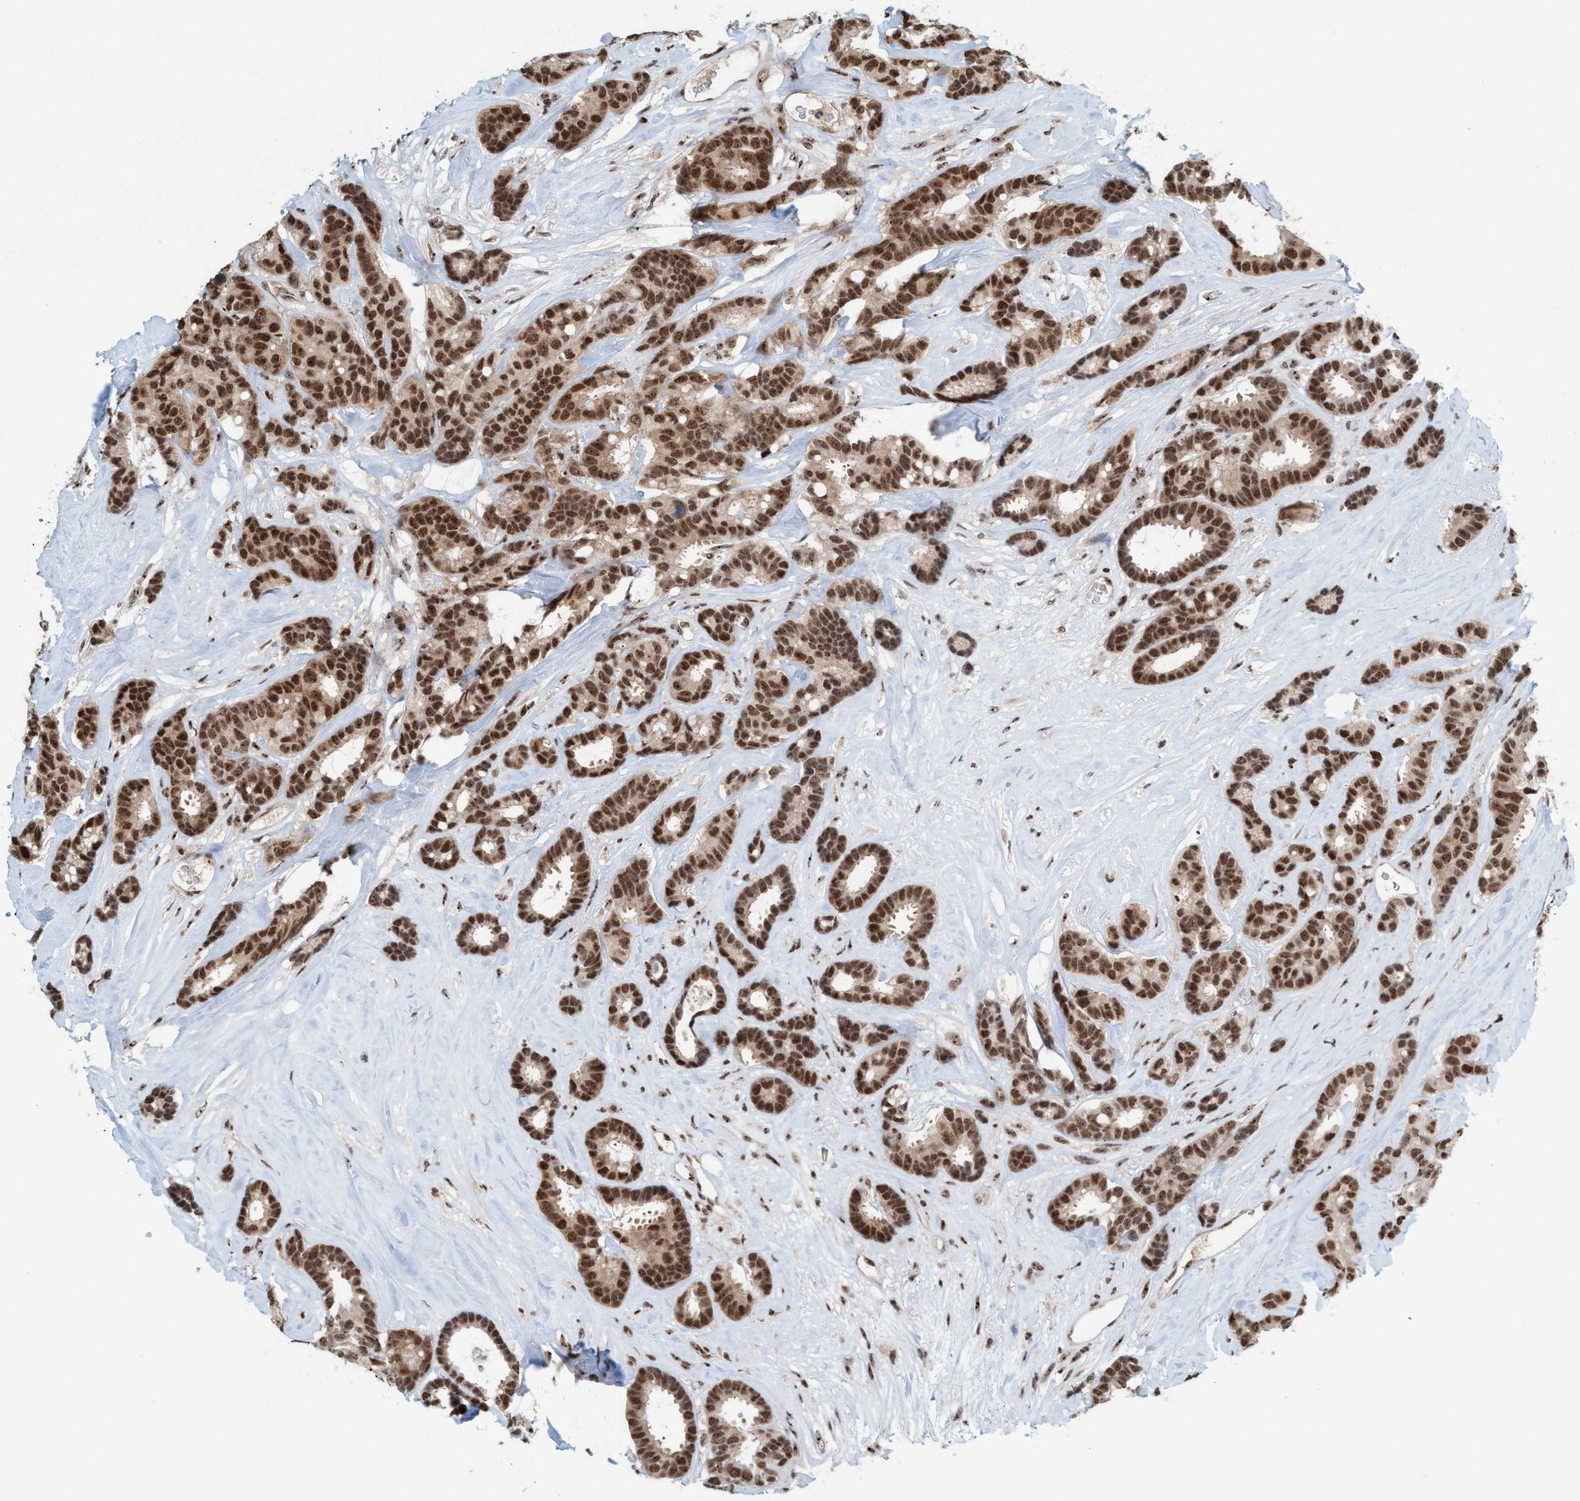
{"staining": {"intensity": "strong", "quantity": ">75%", "location": "nuclear"}, "tissue": "breast cancer", "cell_type": "Tumor cells", "image_type": "cancer", "snomed": [{"axis": "morphology", "description": "Duct carcinoma"}, {"axis": "topography", "description": "Breast"}], "caption": "This micrograph exhibits immunohistochemistry (IHC) staining of breast invasive ductal carcinoma, with high strong nuclear staining in approximately >75% of tumor cells.", "gene": "SMCR8", "patient": {"sex": "female", "age": 87}}